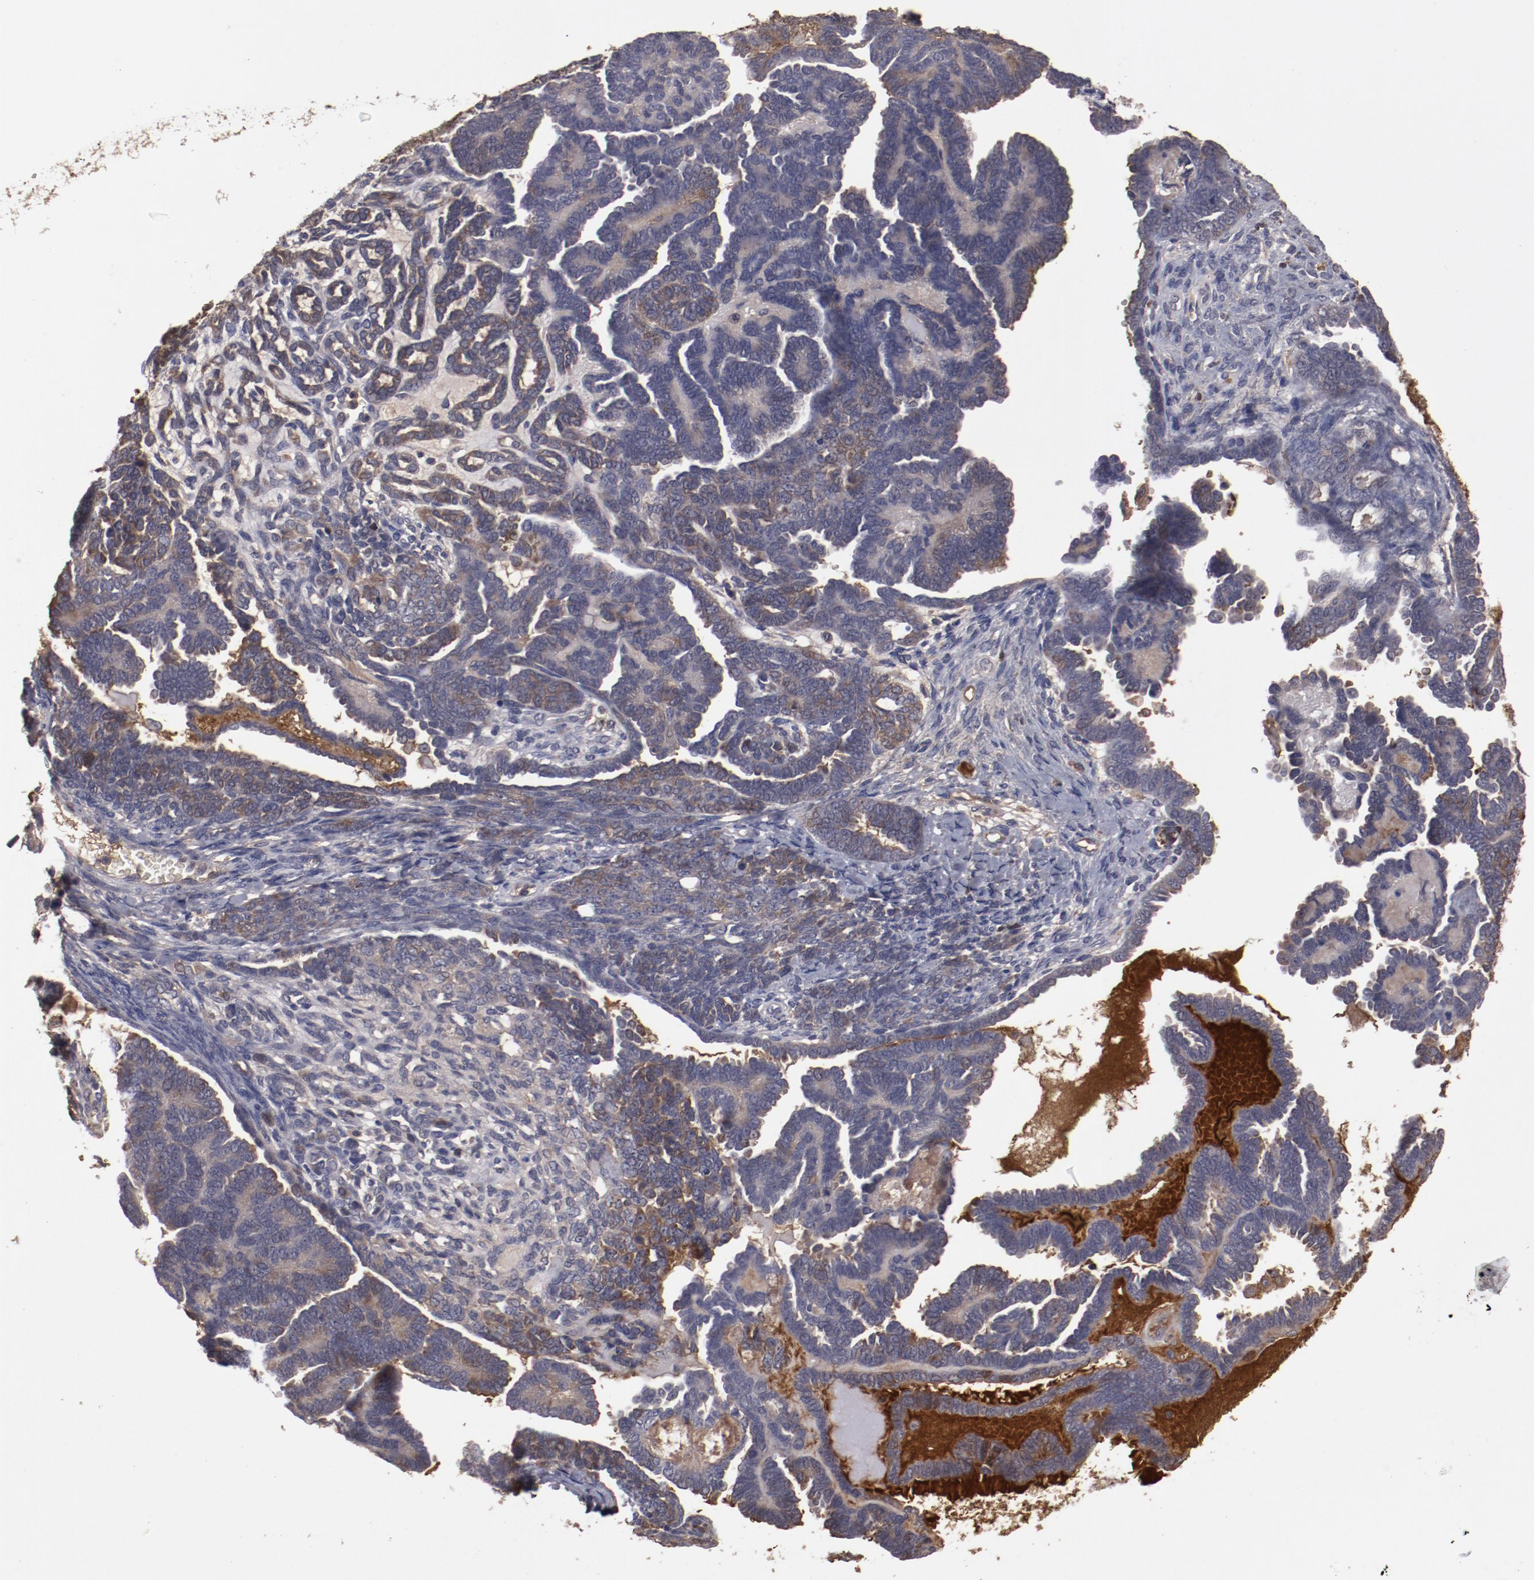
{"staining": {"intensity": "weak", "quantity": "<25%", "location": "cytoplasmic/membranous"}, "tissue": "endometrial cancer", "cell_type": "Tumor cells", "image_type": "cancer", "snomed": [{"axis": "morphology", "description": "Neoplasm, malignant, NOS"}, {"axis": "topography", "description": "Endometrium"}], "caption": "Tumor cells show no significant staining in endometrial cancer.", "gene": "CP", "patient": {"sex": "female", "age": 74}}